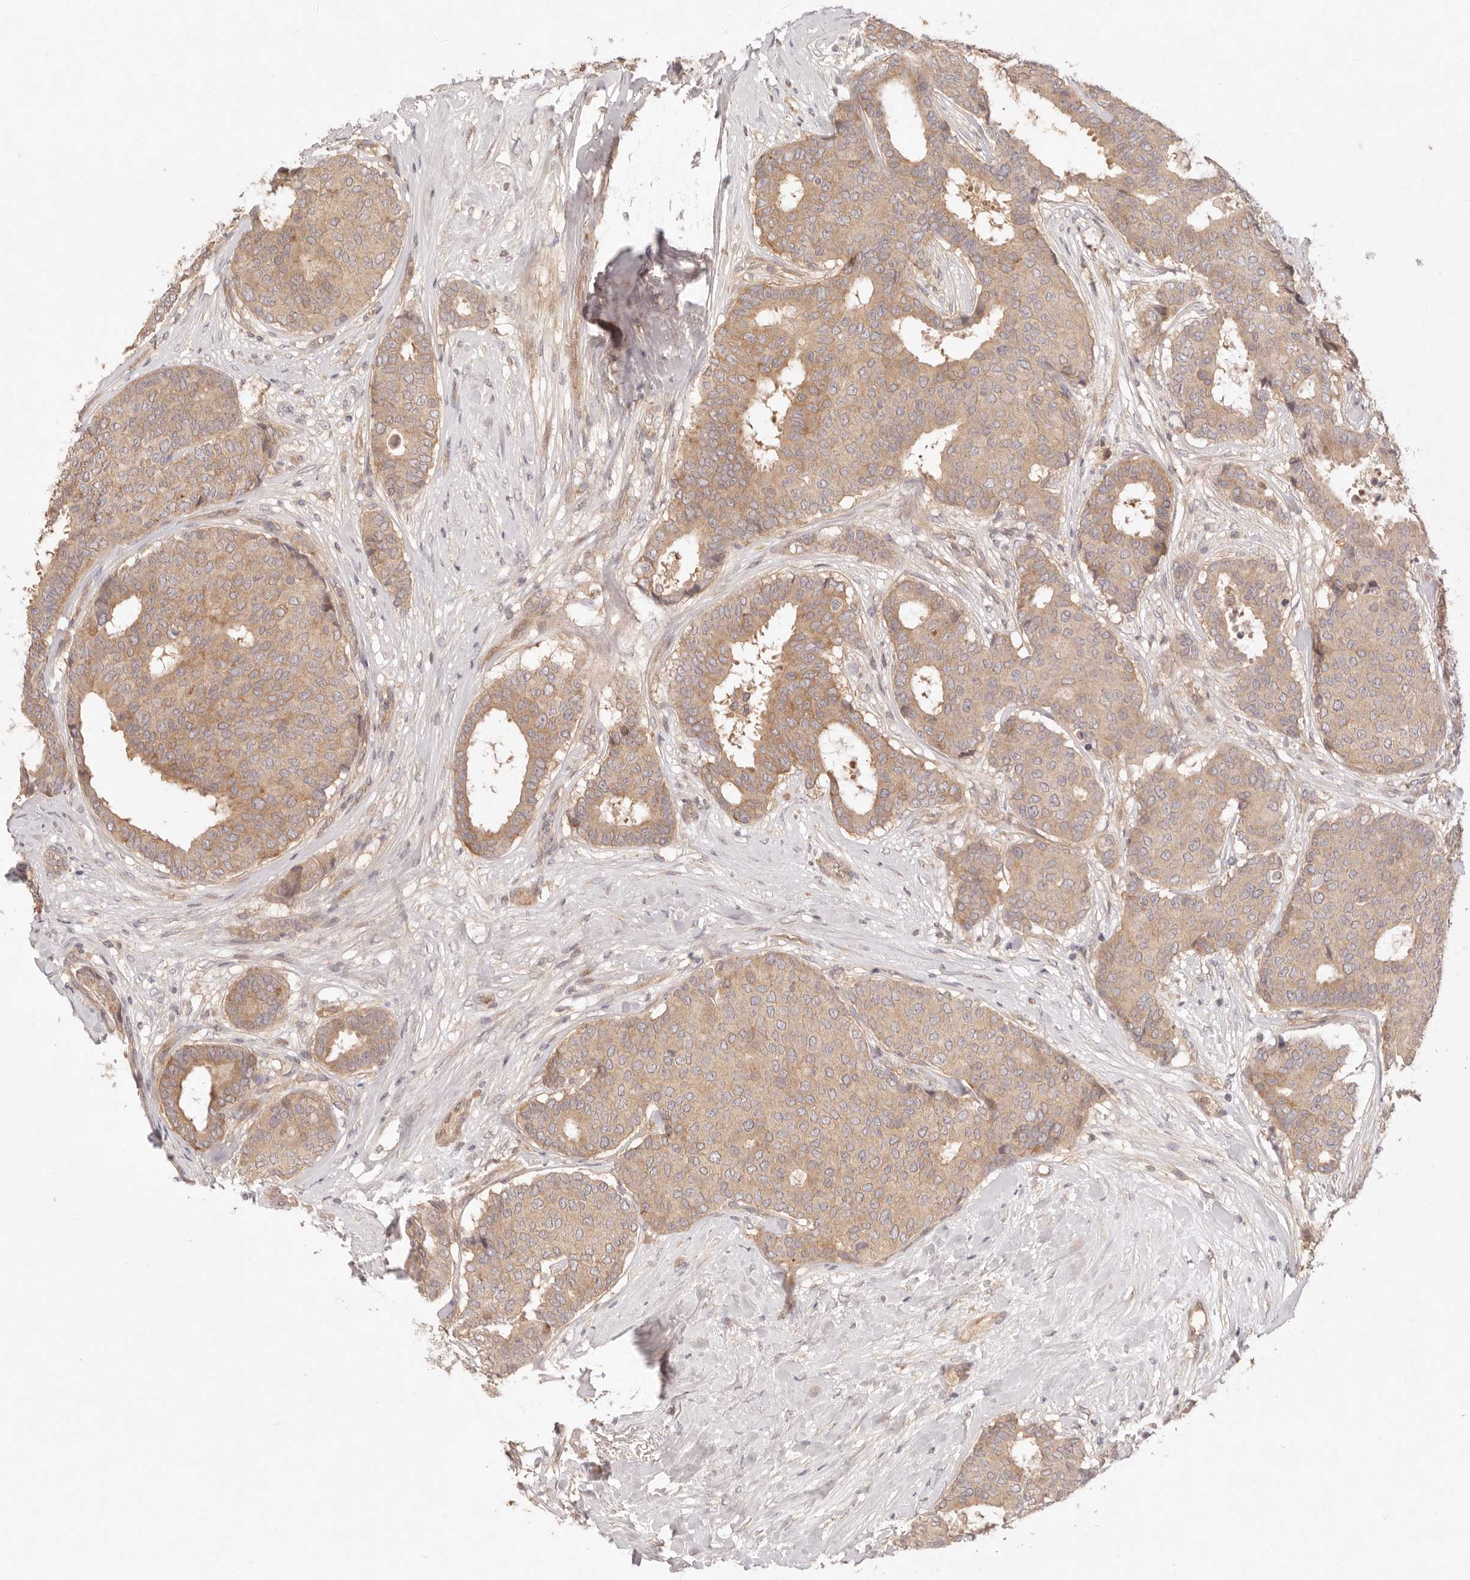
{"staining": {"intensity": "weak", "quantity": ">75%", "location": "cytoplasmic/membranous"}, "tissue": "breast cancer", "cell_type": "Tumor cells", "image_type": "cancer", "snomed": [{"axis": "morphology", "description": "Duct carcinoma"}, {"axis": "topography", "description": "Breast"}], "caption": "Breast cancer was stained to show a protein in brown. There is low levels of weak cytoplasmic/membranous expression in approximately >75% of tumor cells.", "gene": "PPP1R3B", "patient": {"sex": "female", "age": 75}}